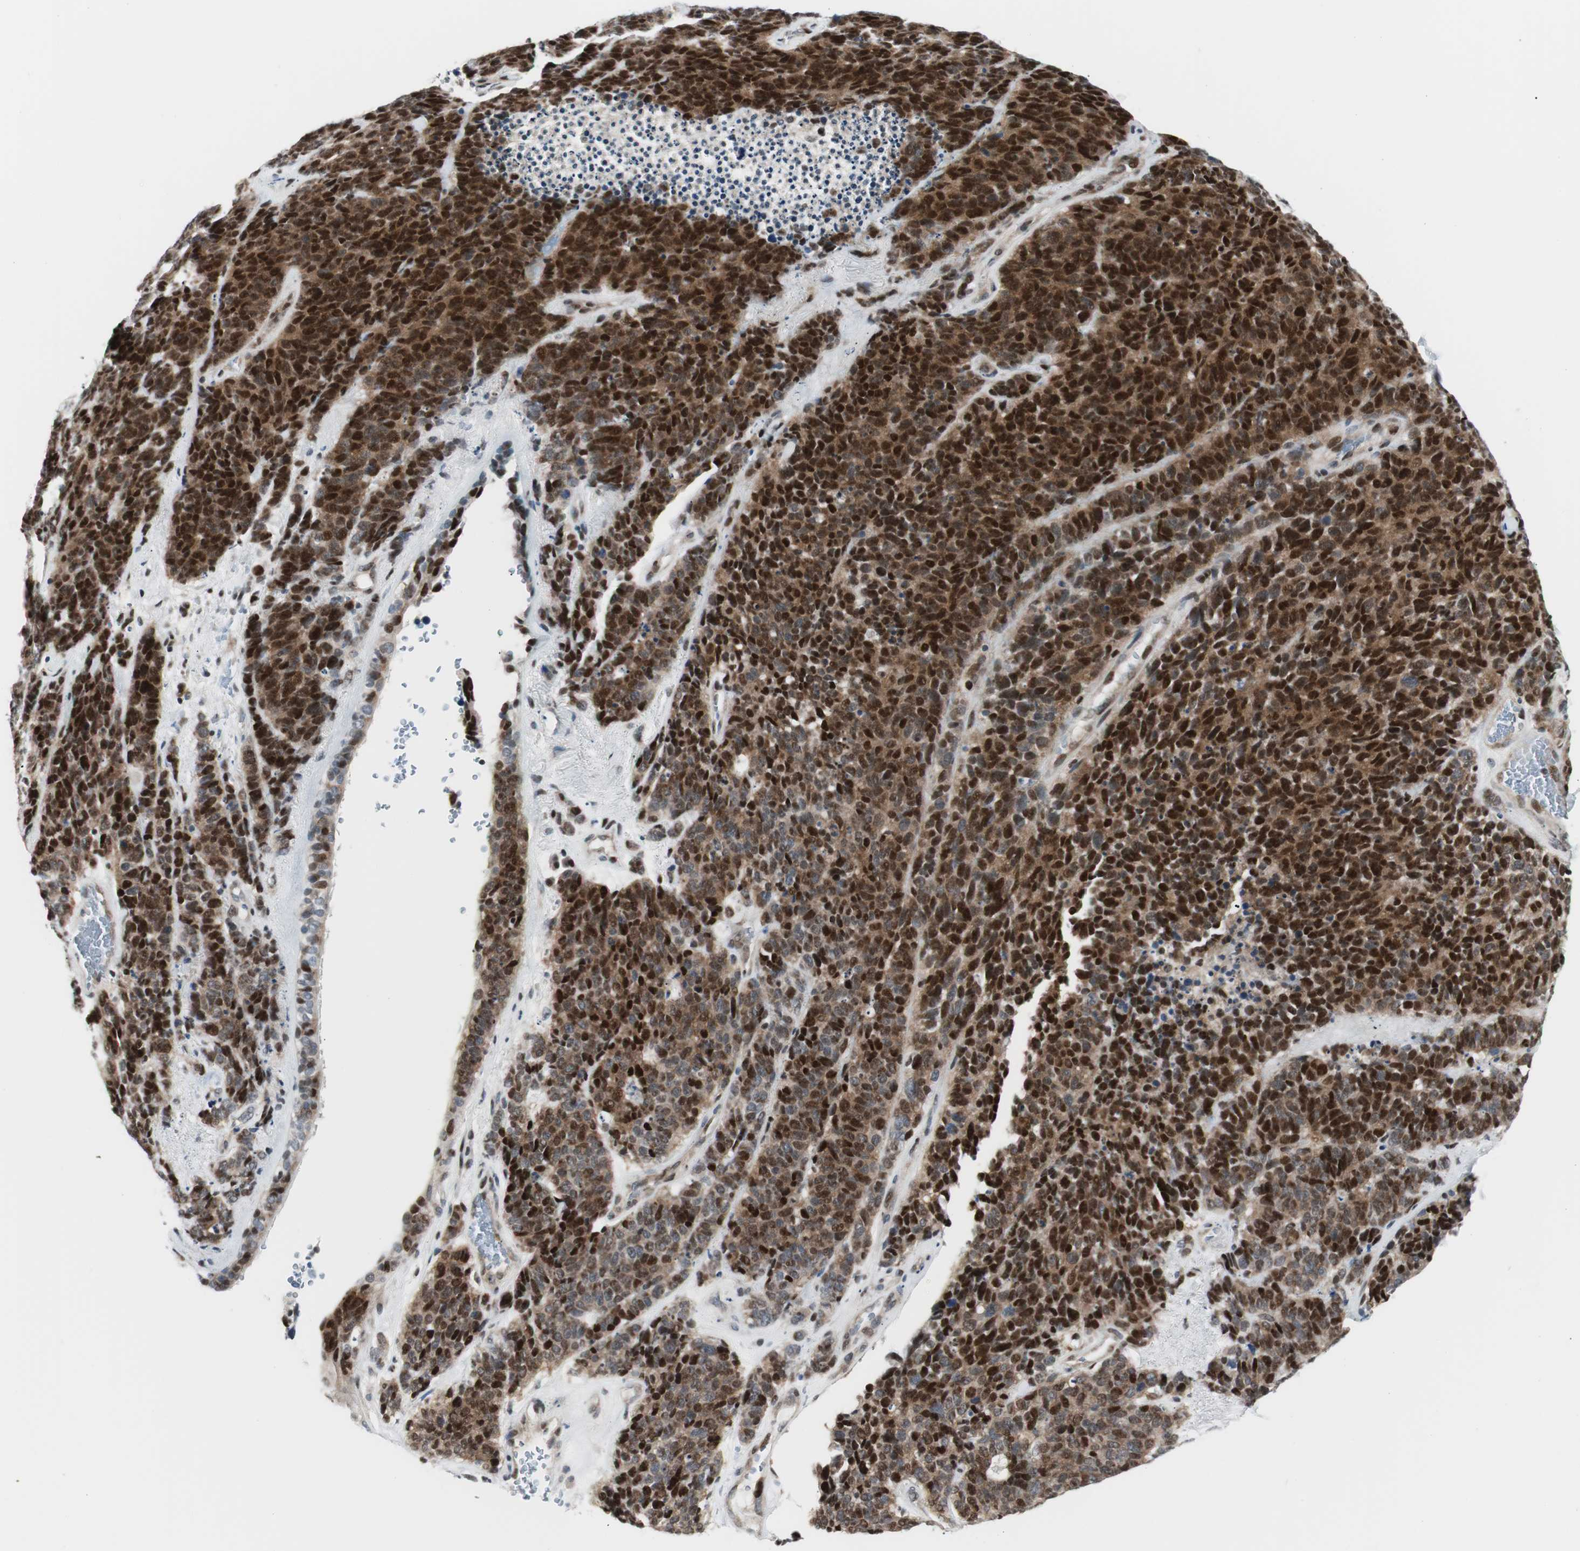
{"staining": {"intensity": "strong", "quantity": ">75%", "location": "nuclear"}, "tissue": "lung cancer", "cell_type": "Tumor cells", "image_type": "cancer", "snomed": [{"axis": "morphology", "description": "Neoplasm, malignant, NOS"}, {"axis": "topography", "description": "Lung"}], "caption": "A brown stain highlights strong nuclear staining of a protein in human lung cancer (malignant neoplasm) tumor cells.", "gene": "RAD1", "patient": {"sex": "female", "age": 58}}